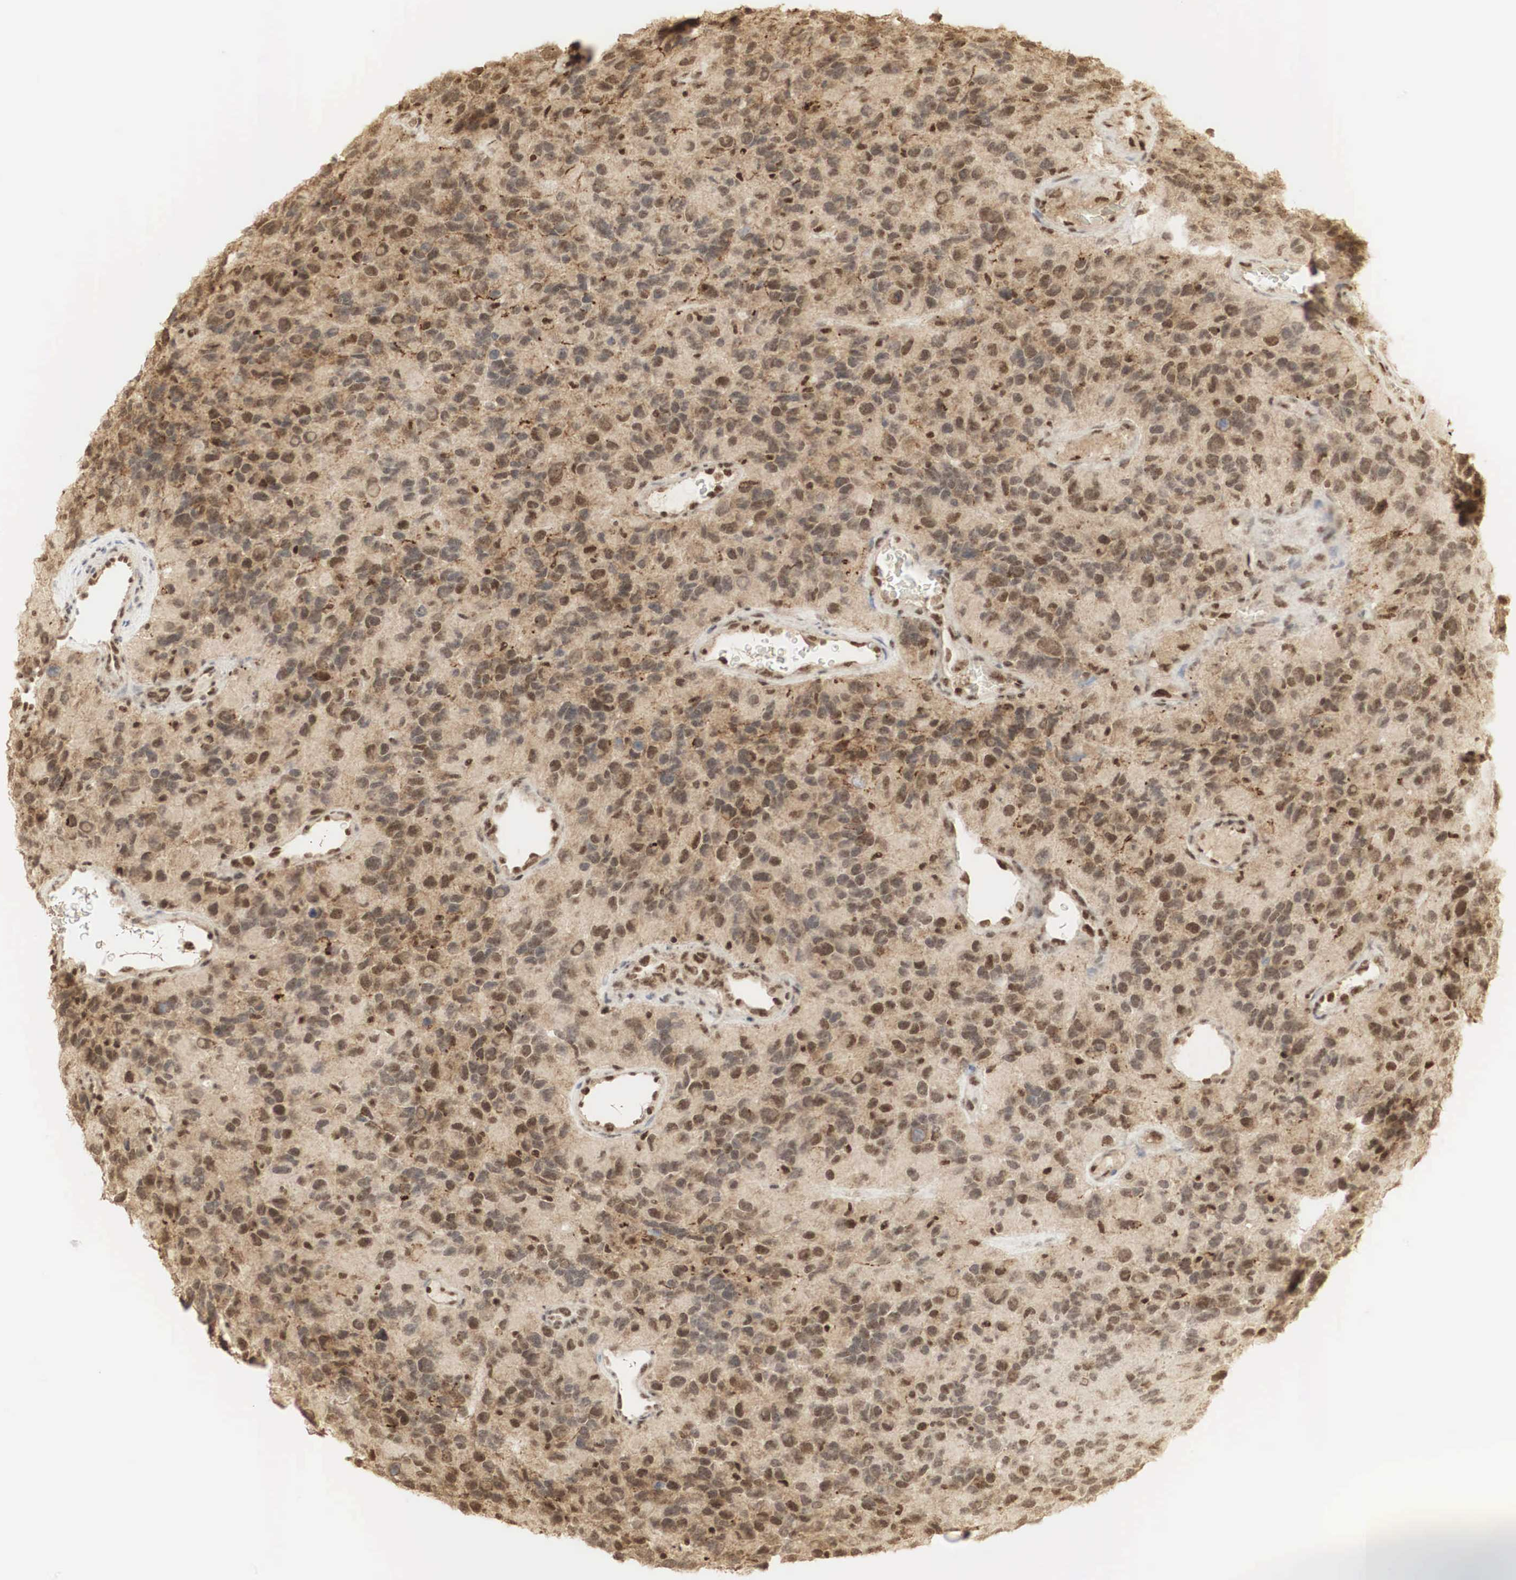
{"staining": {"intensity": "moderate", "quantity": ">75%", "location": "cytoplasmic/membranous,nuclear"}, "tissue": "glioma", "cell_type": "Tumor cells", "image_type": "cancer", "snomed": [{"axis": "morphology", "description": "Glioma, malignant, High grade"}, {"axis": "topography", "description": "Brain"}], "caption": "This histopathology image shows immunohistochemistry staining of human glioma, with medium moderate cytoplasmic/membranous and nuclear positivity in about >75% of tumor cells.", "gene": "RNF113A", "patient": {"sex": "male", "age": 77}}